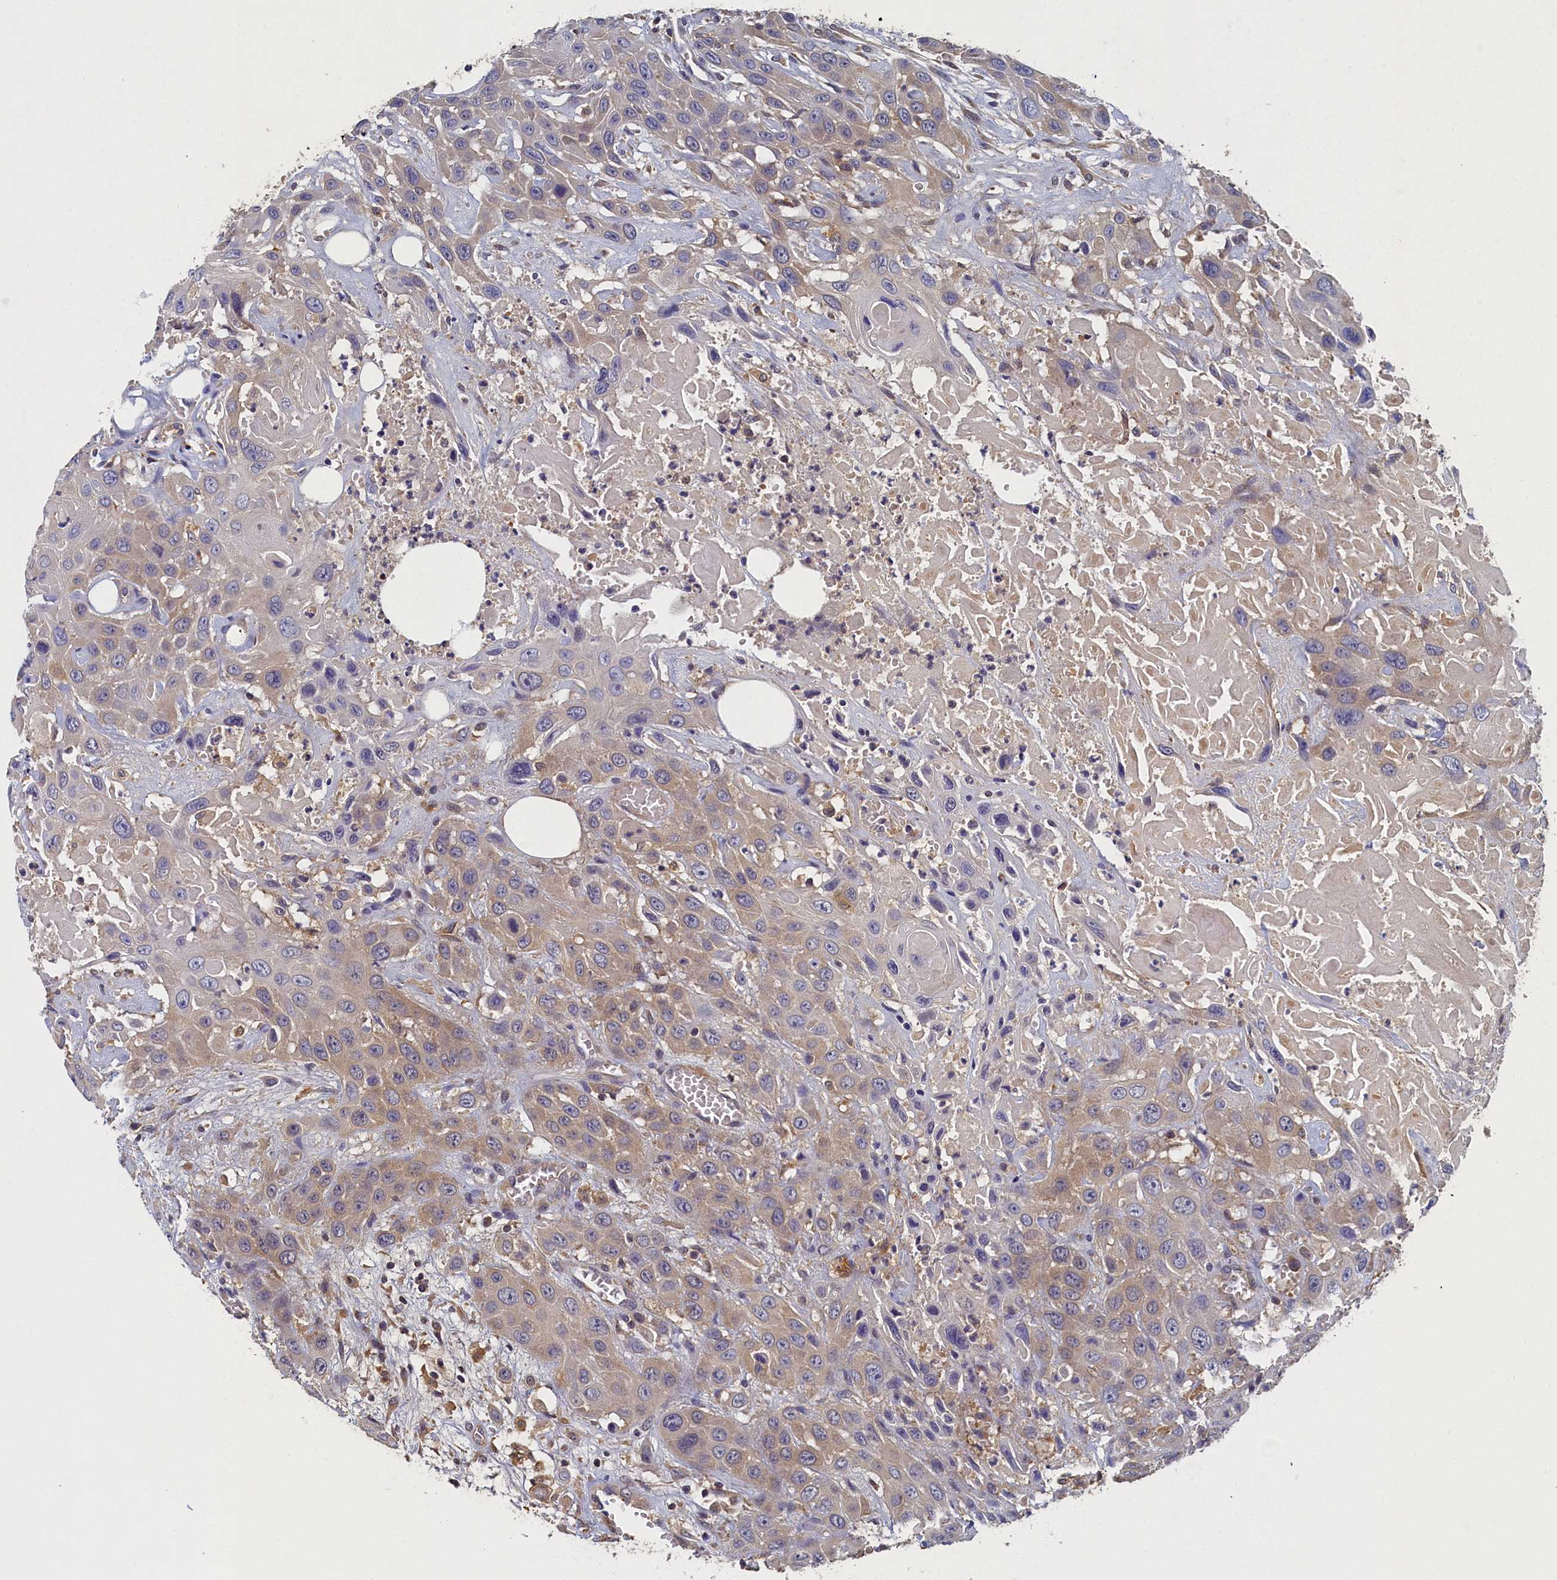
{"staining": {"intensity": "weak", "quantity": "25%-75%", "location": "cytoplasmic/membranous"}, "tissue": "head and neck cancer", "cell_type": "Tumor cells", "image_type": "cancer", "snomed": [{"axis": "morphology", "description": "Squamous cell carcinoma, NOS"}, {"axis": "topography", "description": "Head-Neck"}], "caption": "Approximately 25%-75% of tumor cells in head and neck squamous cell carcinoma exhibit weak cytoplasmic/membranous protein expression as visualized by brown immunohistochemical staining.", "gene": "TBCB", "patient": {"sex": "male", "age": 81}}